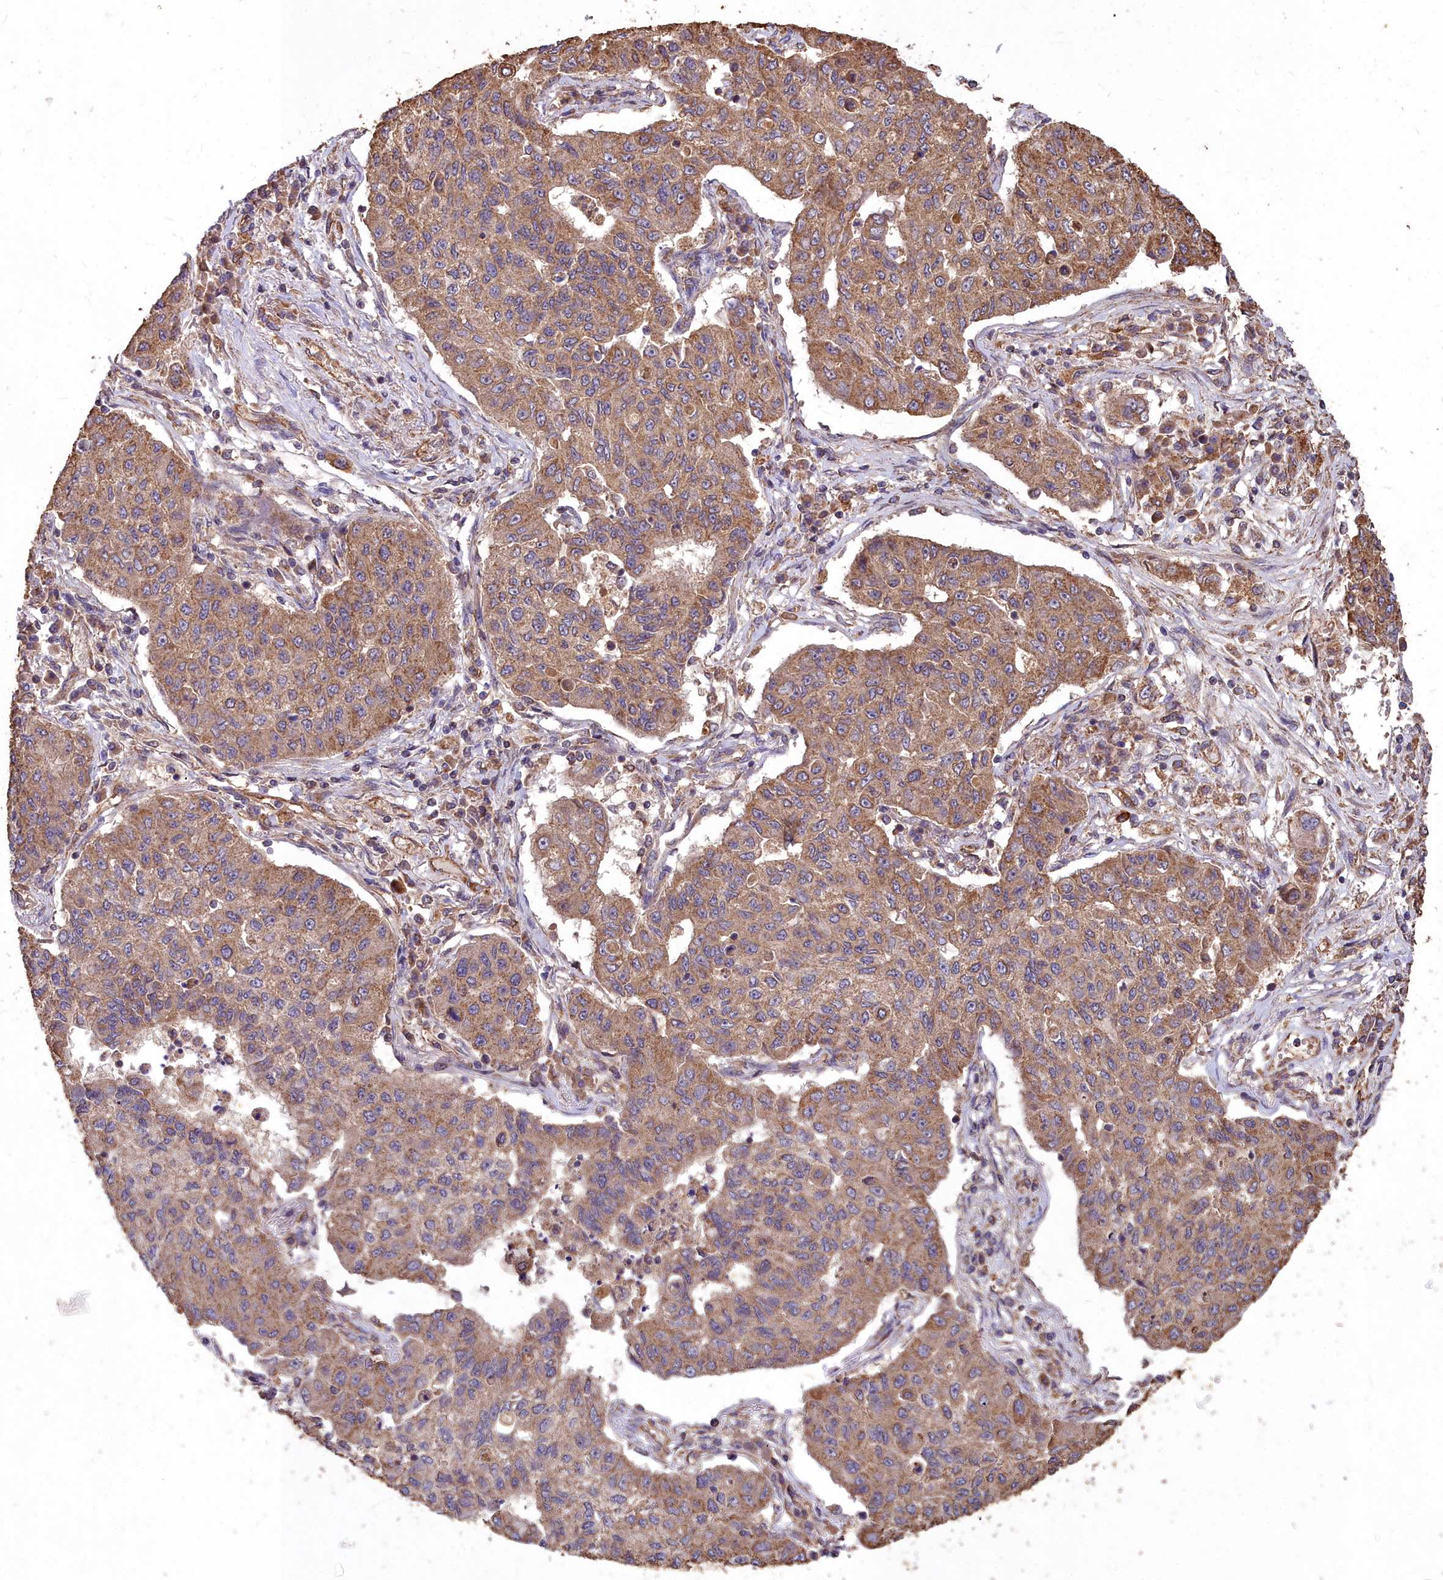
{"staining": {"intensity": "moderate", "quantity": ">75%", "location": "cytoplasmic/membranous"}, "tissue": "lung cancer", "cell_type": "Tumor cells", "image_type": "cancer", "snomed": [{"axis": "morphology", "description": "Squamous cell carcinoma, NOS"}, {"axis": "topography", "description": "Lung"}], "caption": "Immunohistochemistry (IHC) photomicrograph of neoplastic tissue: lung cancer (squamous cell carcinoma) stained using immunohistochemistry reveals medium levels of moderate protein expression localized specifically in the cytoplasmic/membranous of tumor cells, appearing as a cytoplasmic/membranous brown color.", "gene": "CEMIP2", "patient": {"sex": "male", "age": 74}}